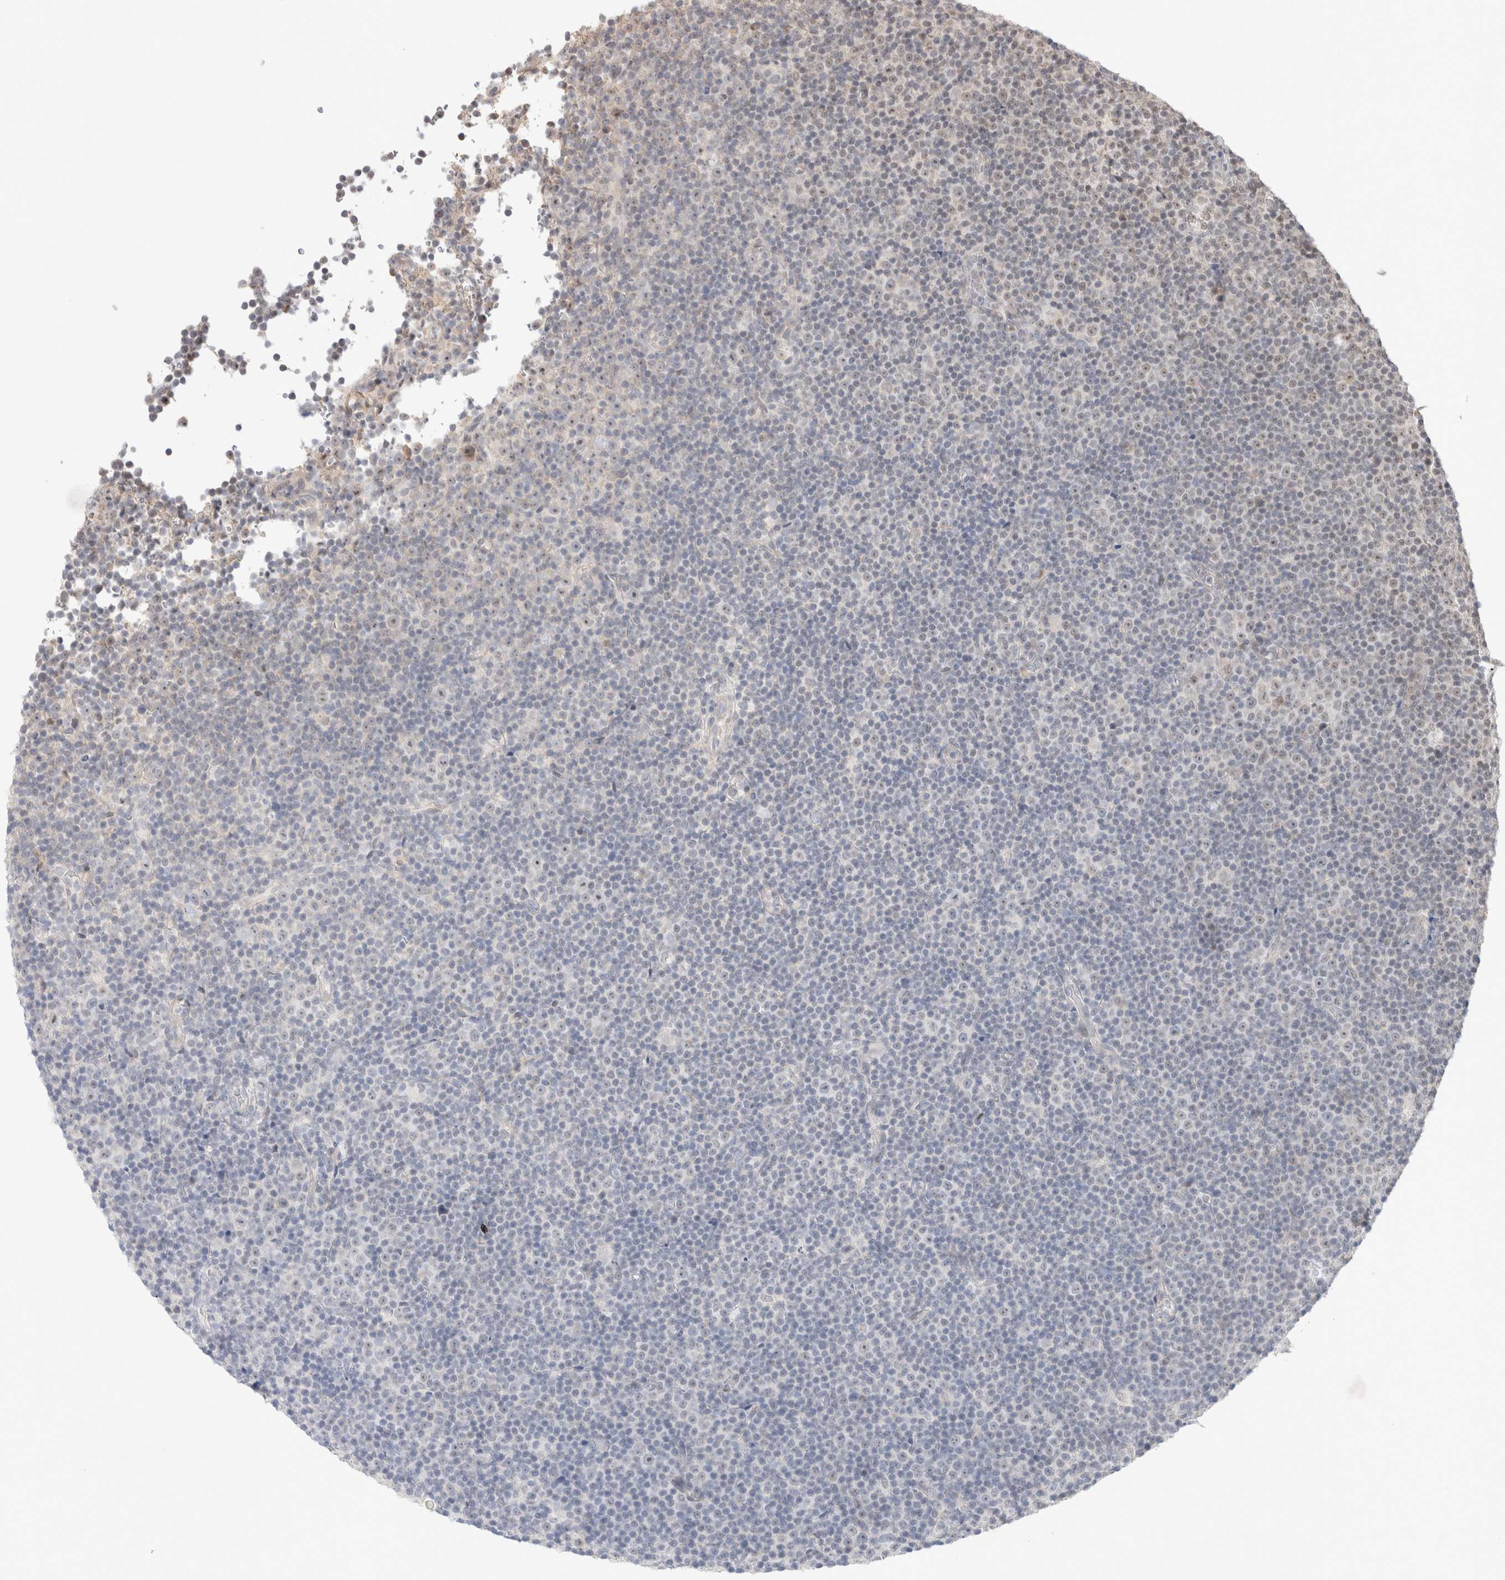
{"staining": {"intensity": "negative", "quantity": "none", "location": "none"}, "tissue": "lymphoma", "cell_type": "Tumor cells", "image_type": "cancer", "snomed": [{"axis": "morphology", "description": "Malignant lymphoma, non-Hodgkin's type, Low grade"}, {"axis": "topography", "description": "Lymph node"}], "caption": "Immunohistochemistry of human malignant lymphoma, non-Hodgkin's type (low-grade) shows no positivity in tumor cells. The staining was performed using DAB to visualize the protein expression in brown, while the nuclei were stained in blue with hematoxylin (Magnification: 20x).", "gene": "SYDE2", "patient": {"sex": "female", "age": 67}}